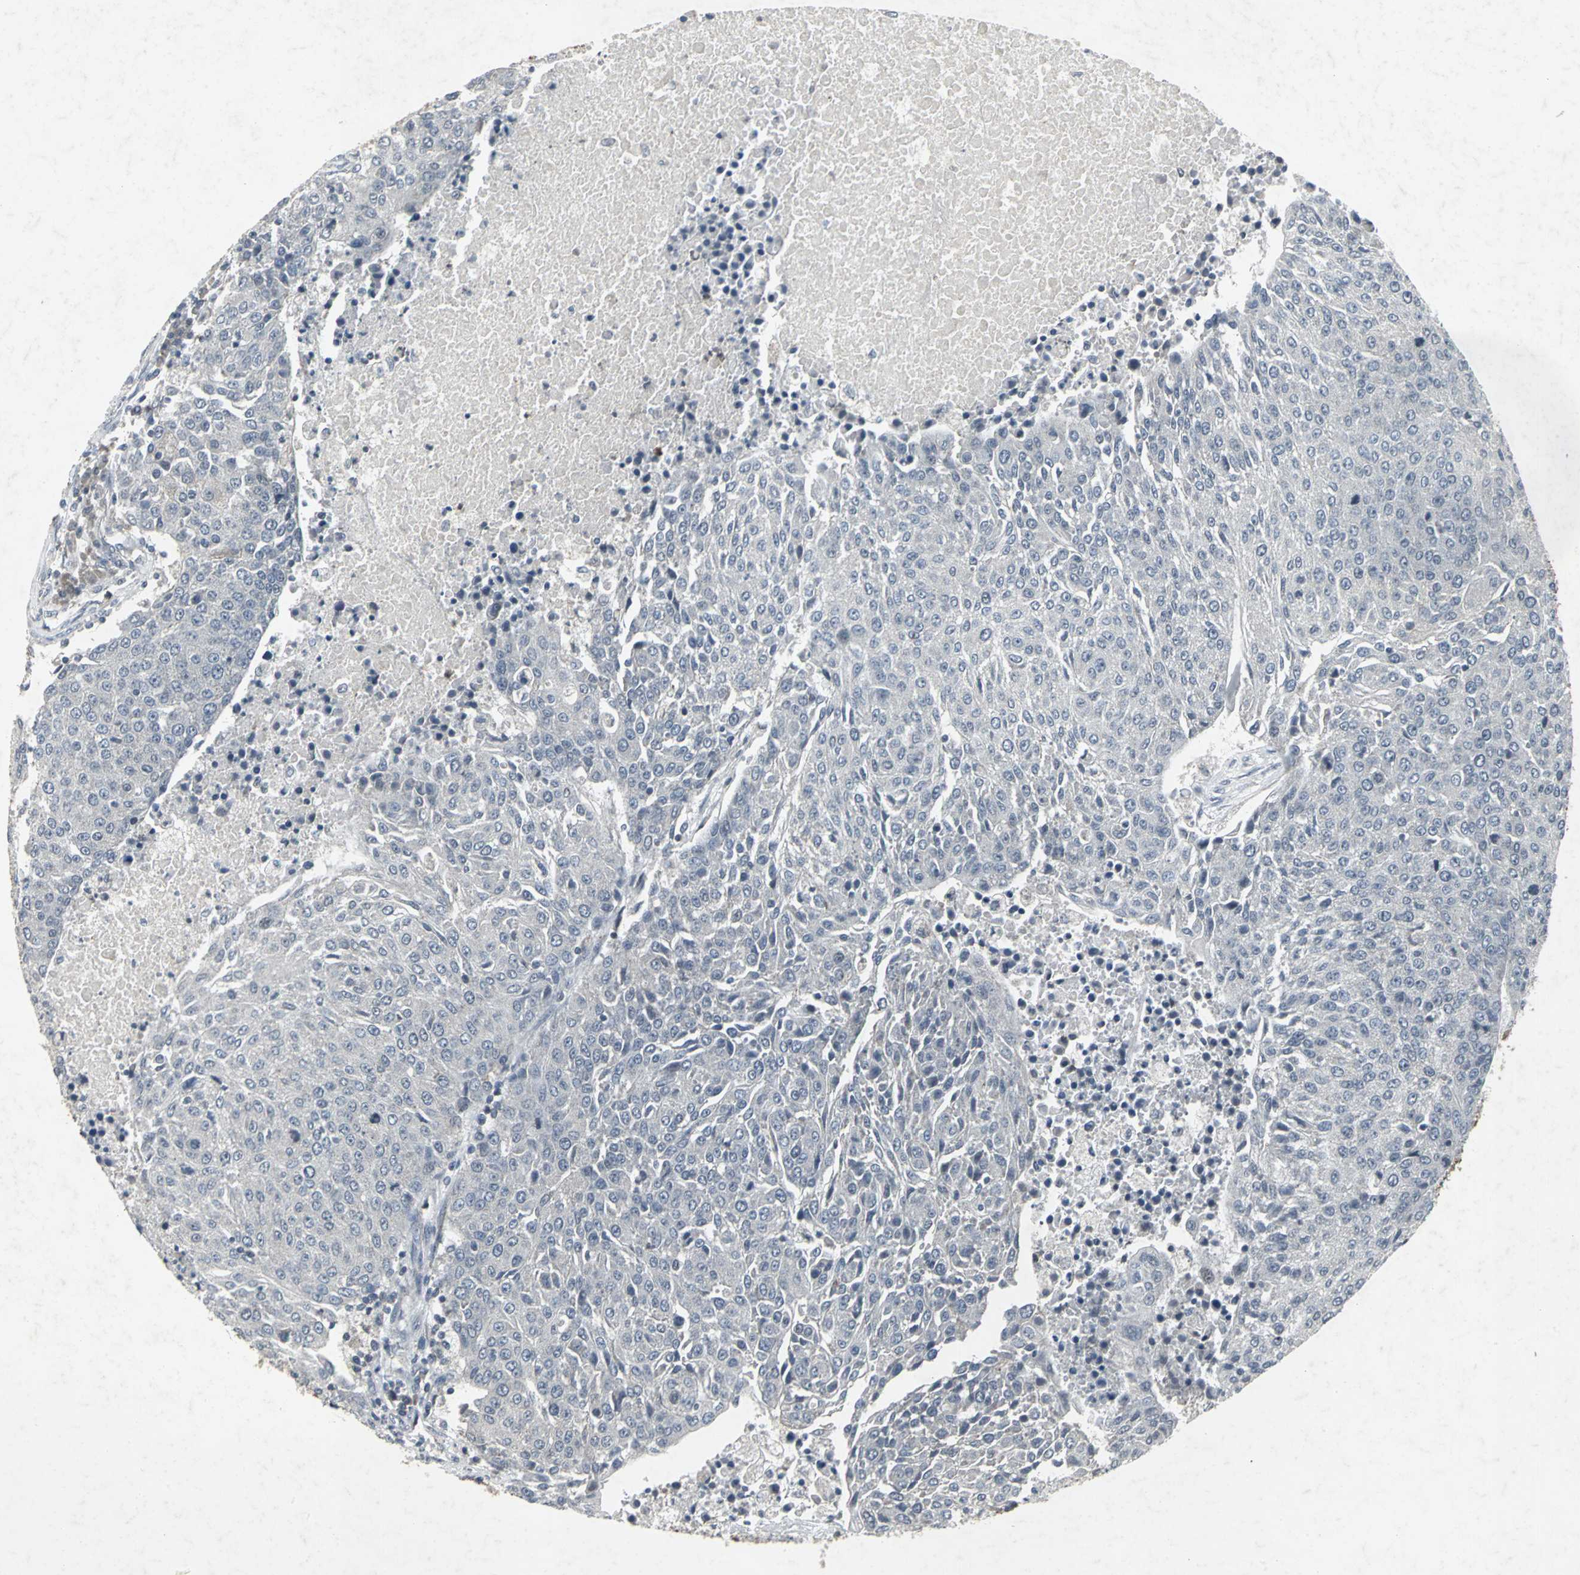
{"staining": {"intensity": "negative", "quantity": "none", "location": "none"}, "tissue": "urothelial cancer", "cell_type": "Tumor cells", "image_type": "cancer", "snomed": [{"axis": "morphology", "description": "Urothelial carcinoma, High grade"}, {"axis": "topography", "description": "Urinary bladder"}], "caption": "IHC of high-grade urothelial carcinoma displays no expression in tumor cells. (DAB (3,3'-diaminobenzidine) IHC visualized using brightfield microscopy, high magnification).", "gene": "BMP4", "patient": {"sex": "female", "age": 85}}